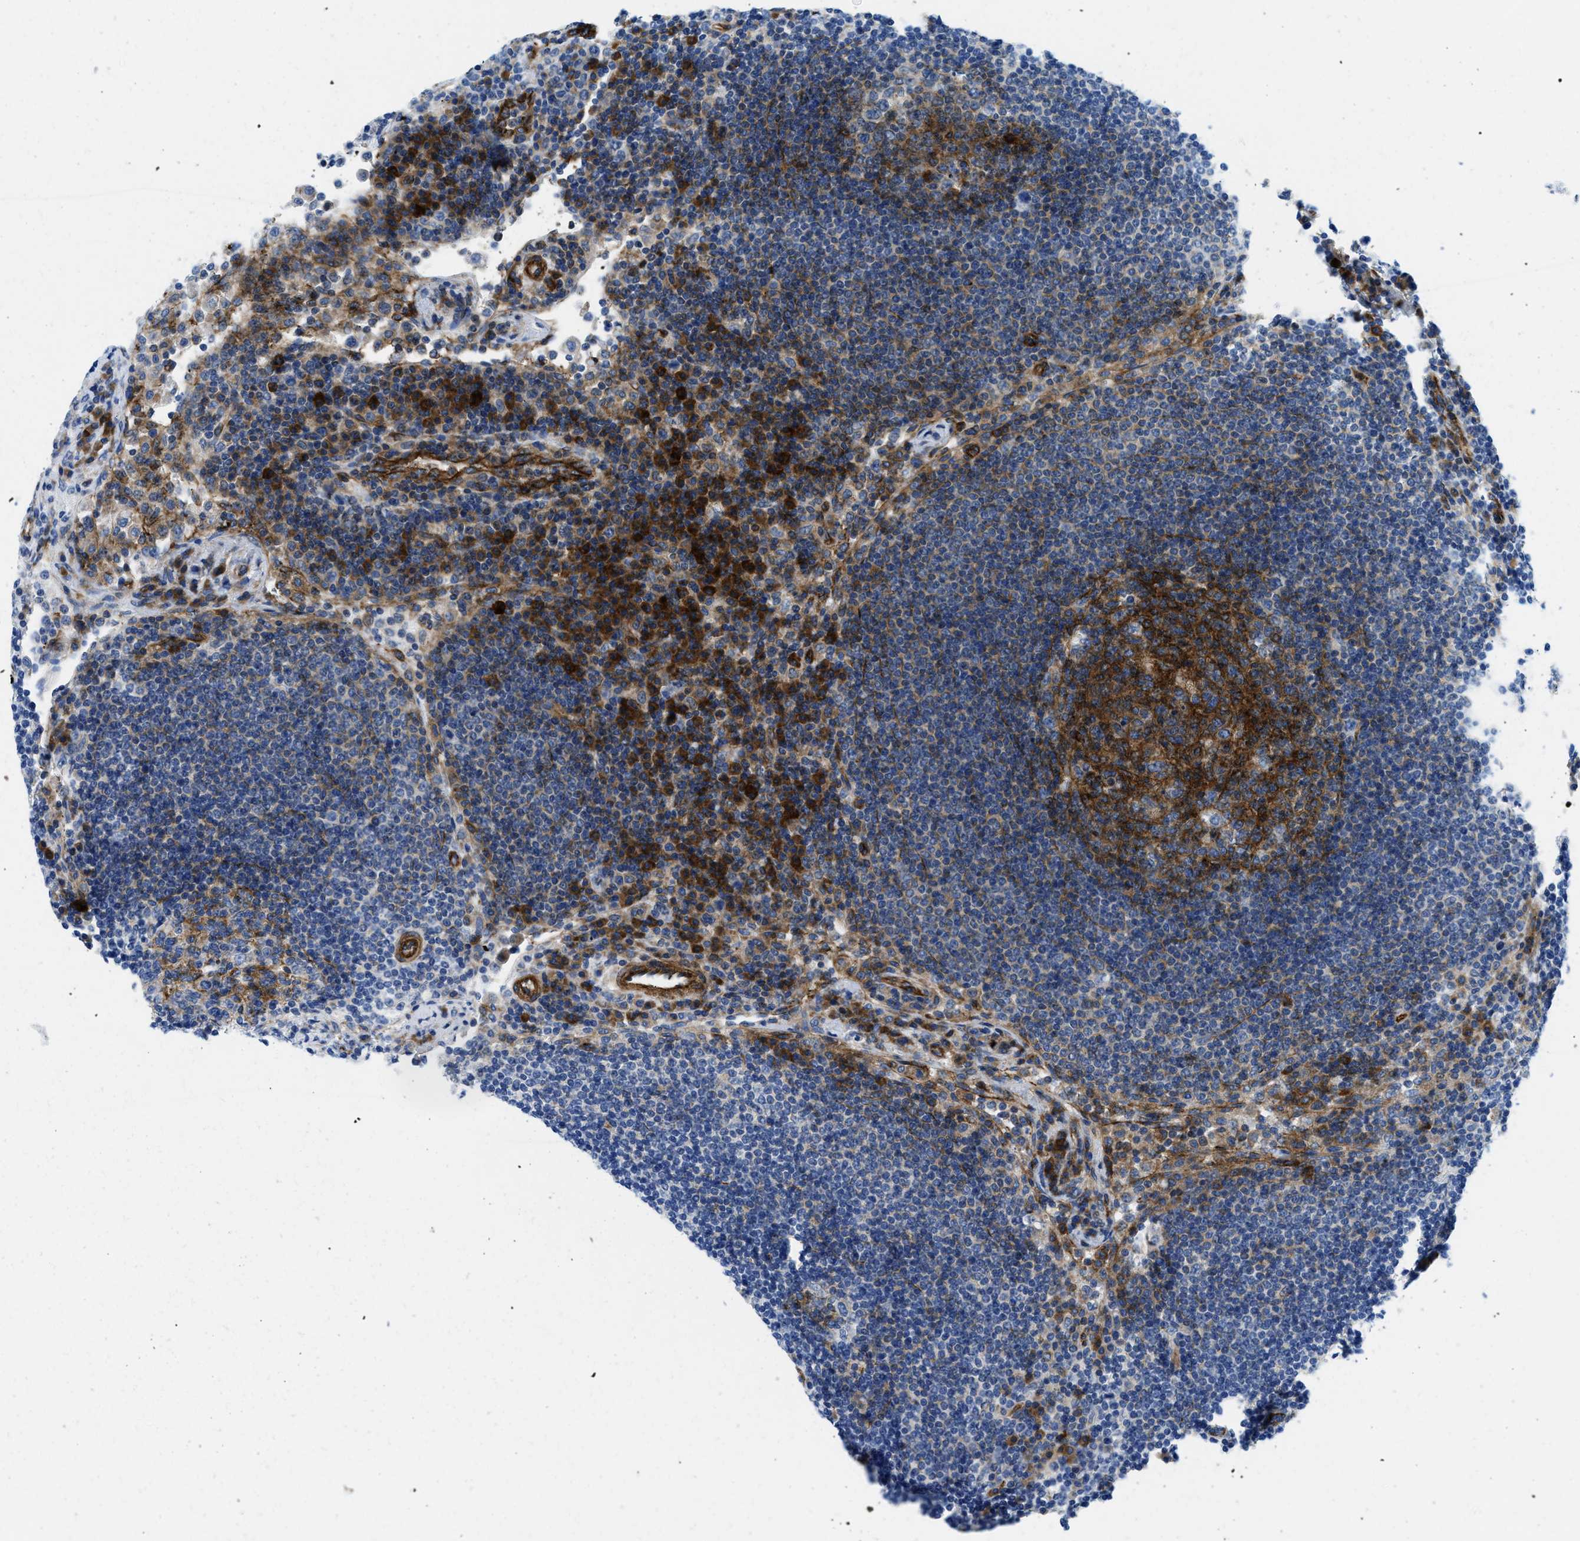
{"staining": {"intensity": "moderate", "quantity": "<25%", "location": "cytoplasmic/membranous"}, "tissue": "lymph node", "cell_type": "Germinal center cells", "image_type": "normal", "snomed": [{"axis": "morphology", "description": "Normal tissue, NOS"}, {"axis": "topography", "description": "Lymph node"}], "caption": "Approximately <25% of germinal center cells in benign lymph node exhibit moderate cytoplasmic/membranous protein expression as visualized by brown immunohistochemical staining.", "gene": "CUTA", "patient": {"sex": "female", "age": 53}}